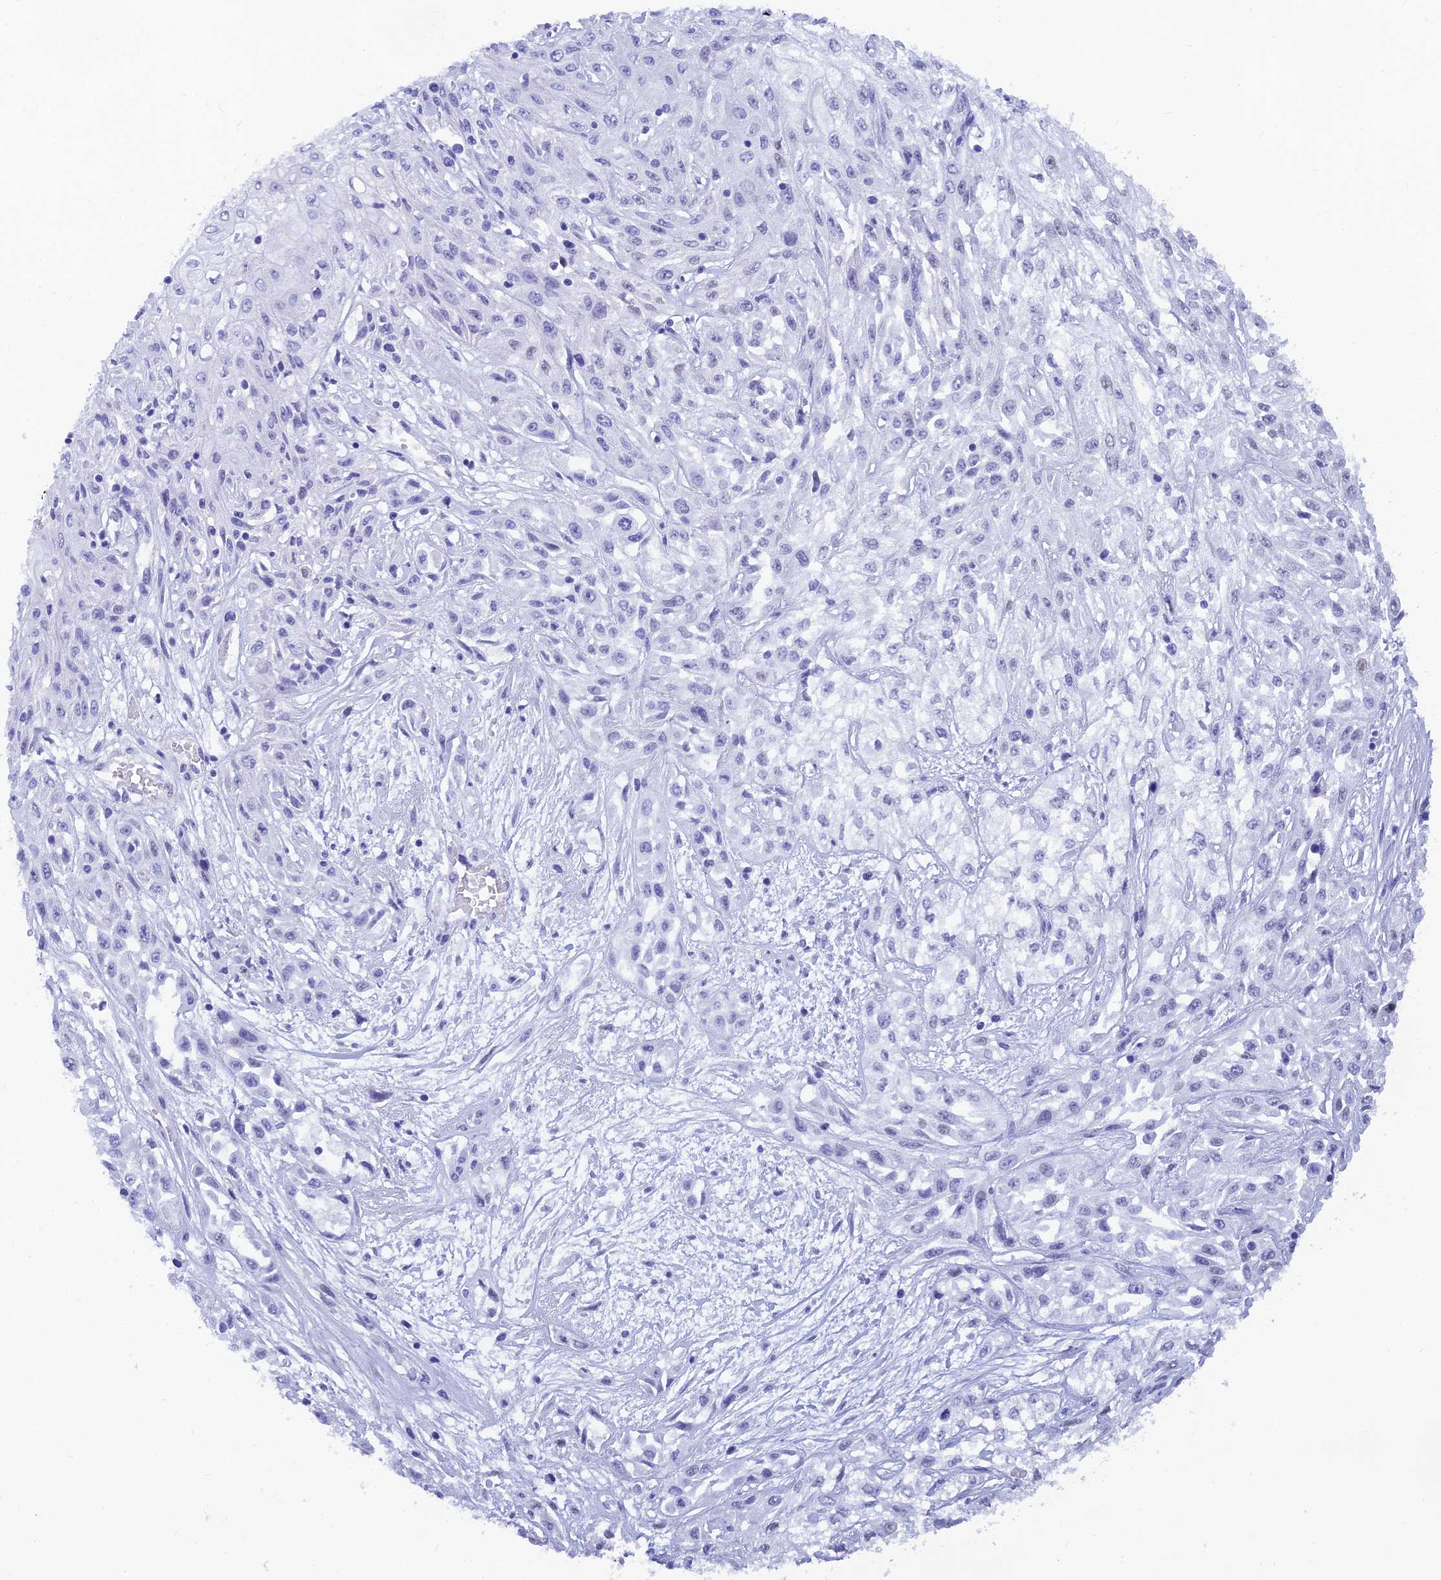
{"staining": {"intensity": "moderate", "quantity": "<25%", "location": "nuclear"}, "tissue": "skin cancer", "cell_type": "Tumor cells", "image_type": "cancer", "snomed": [{"axis": "morphology", "description": "Squamous cell carcinoma, NOS"}, {"axis": "morphology", "description": "Squamous cell carcinoma, metastatic, NOS"}, {"axis": "topography", "description": "Skin"}, {"axis": "topography", "description": "Lymph node"}], "caption": "Immunohistochemical staining of skin metastatic squamous cell carcinoma demonstrates moderate nuclear protein expression in approximately <25% of tumor cells.", "gene": "CLK4", "patient": {"sex": "male", "age": 75}}